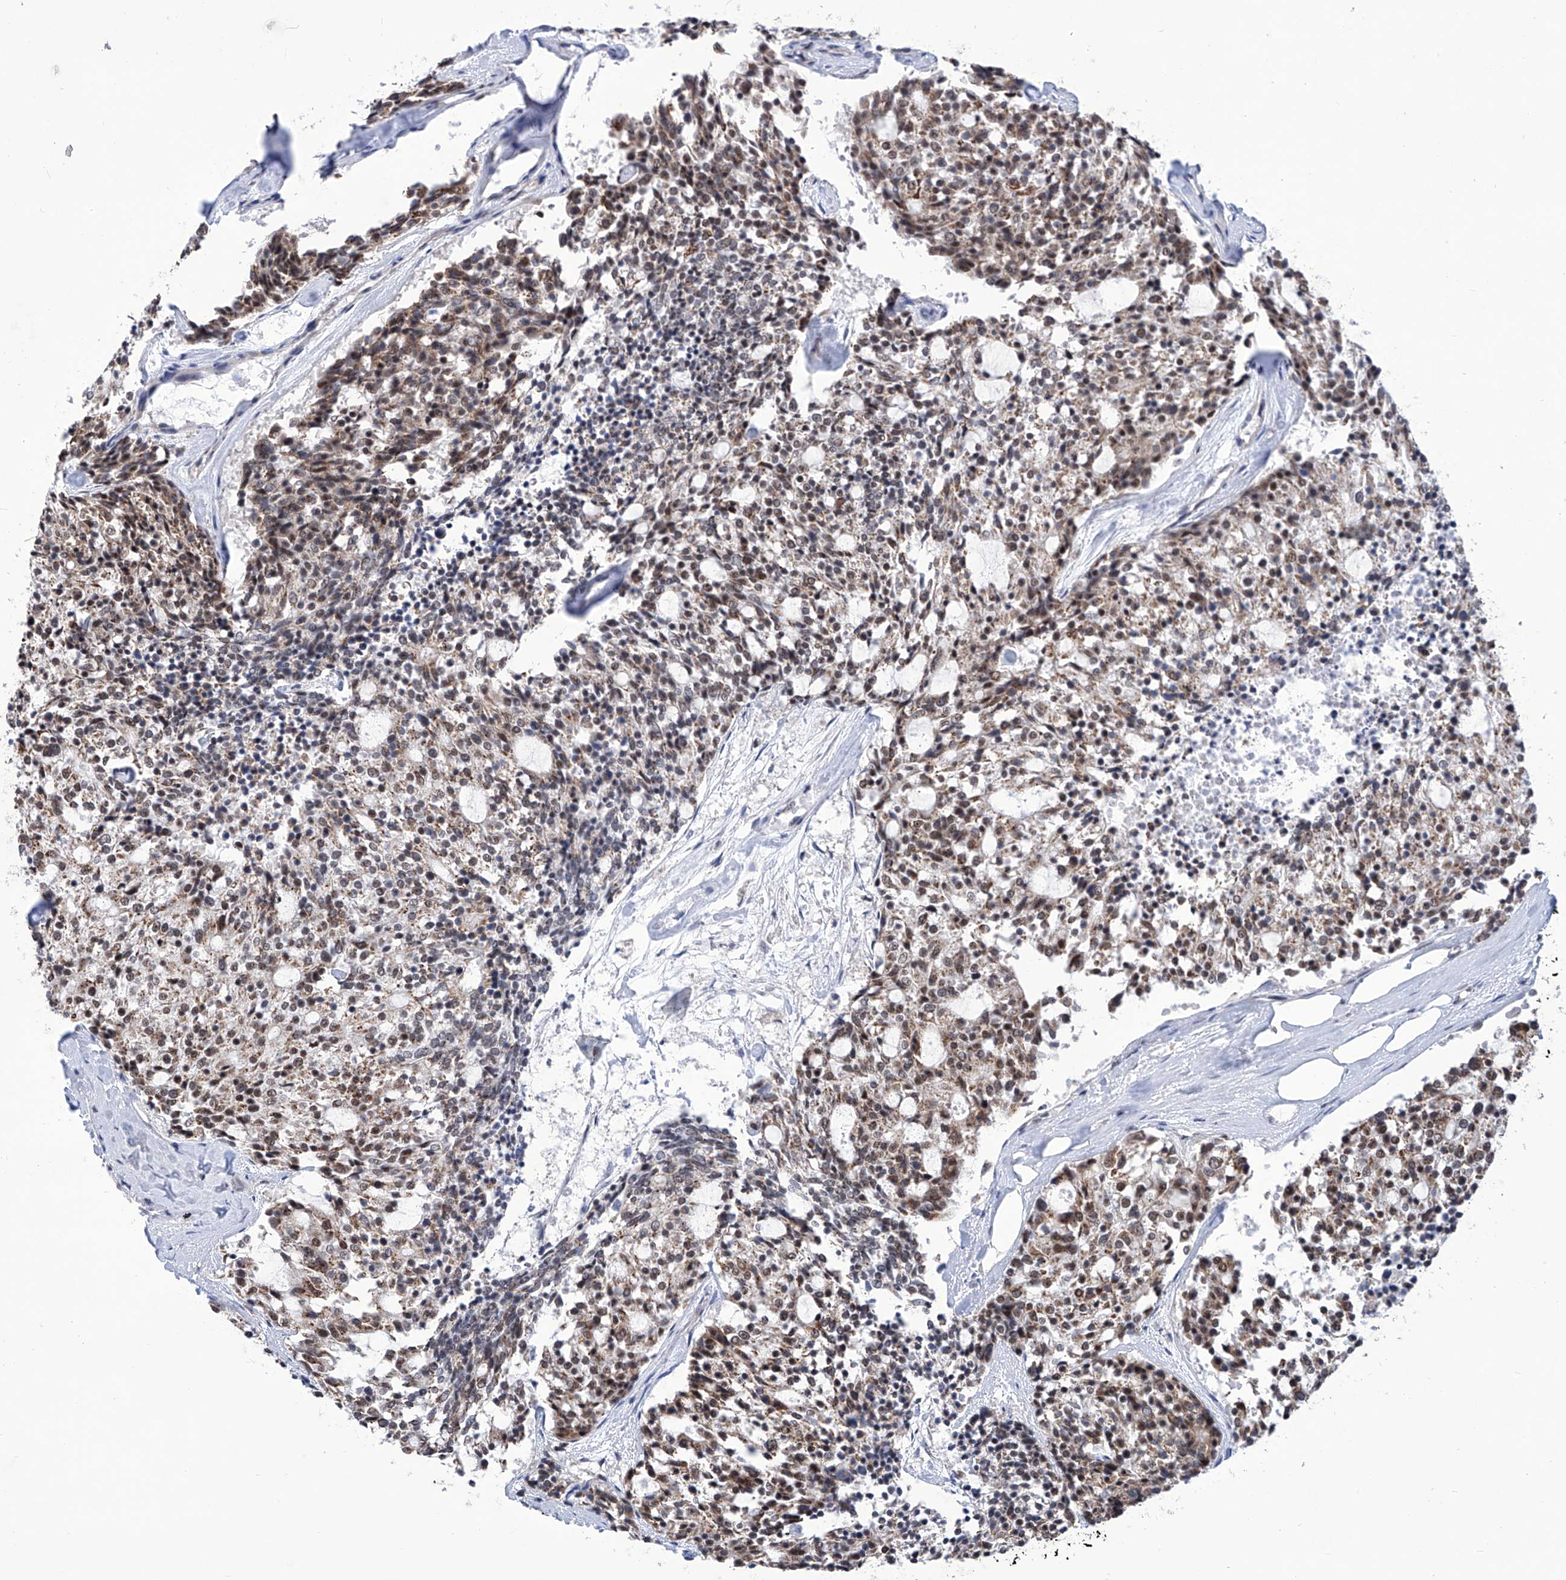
{"staining": {"intensity": "weak", "quantity": ">75%", "location": "cytoplasmic/membranous,nuclear"}, "tissue": "carcinoid", "cell_type": "Tumor cells", "image_type": "cancer", "snomed": [{"axis": "morphology", "description": "Carcinoid, malignant, NOS"}, {"axis": "topography", "description": "Pancreas"}], "caption": "Carcinoid stained with a brown dye exhibits weak cytoplasmic/membranous and nuclear positive expression in approximately >75% of tumor cells.", "gene": "SART1", "patient": {"sex": "female", "age": 54}}